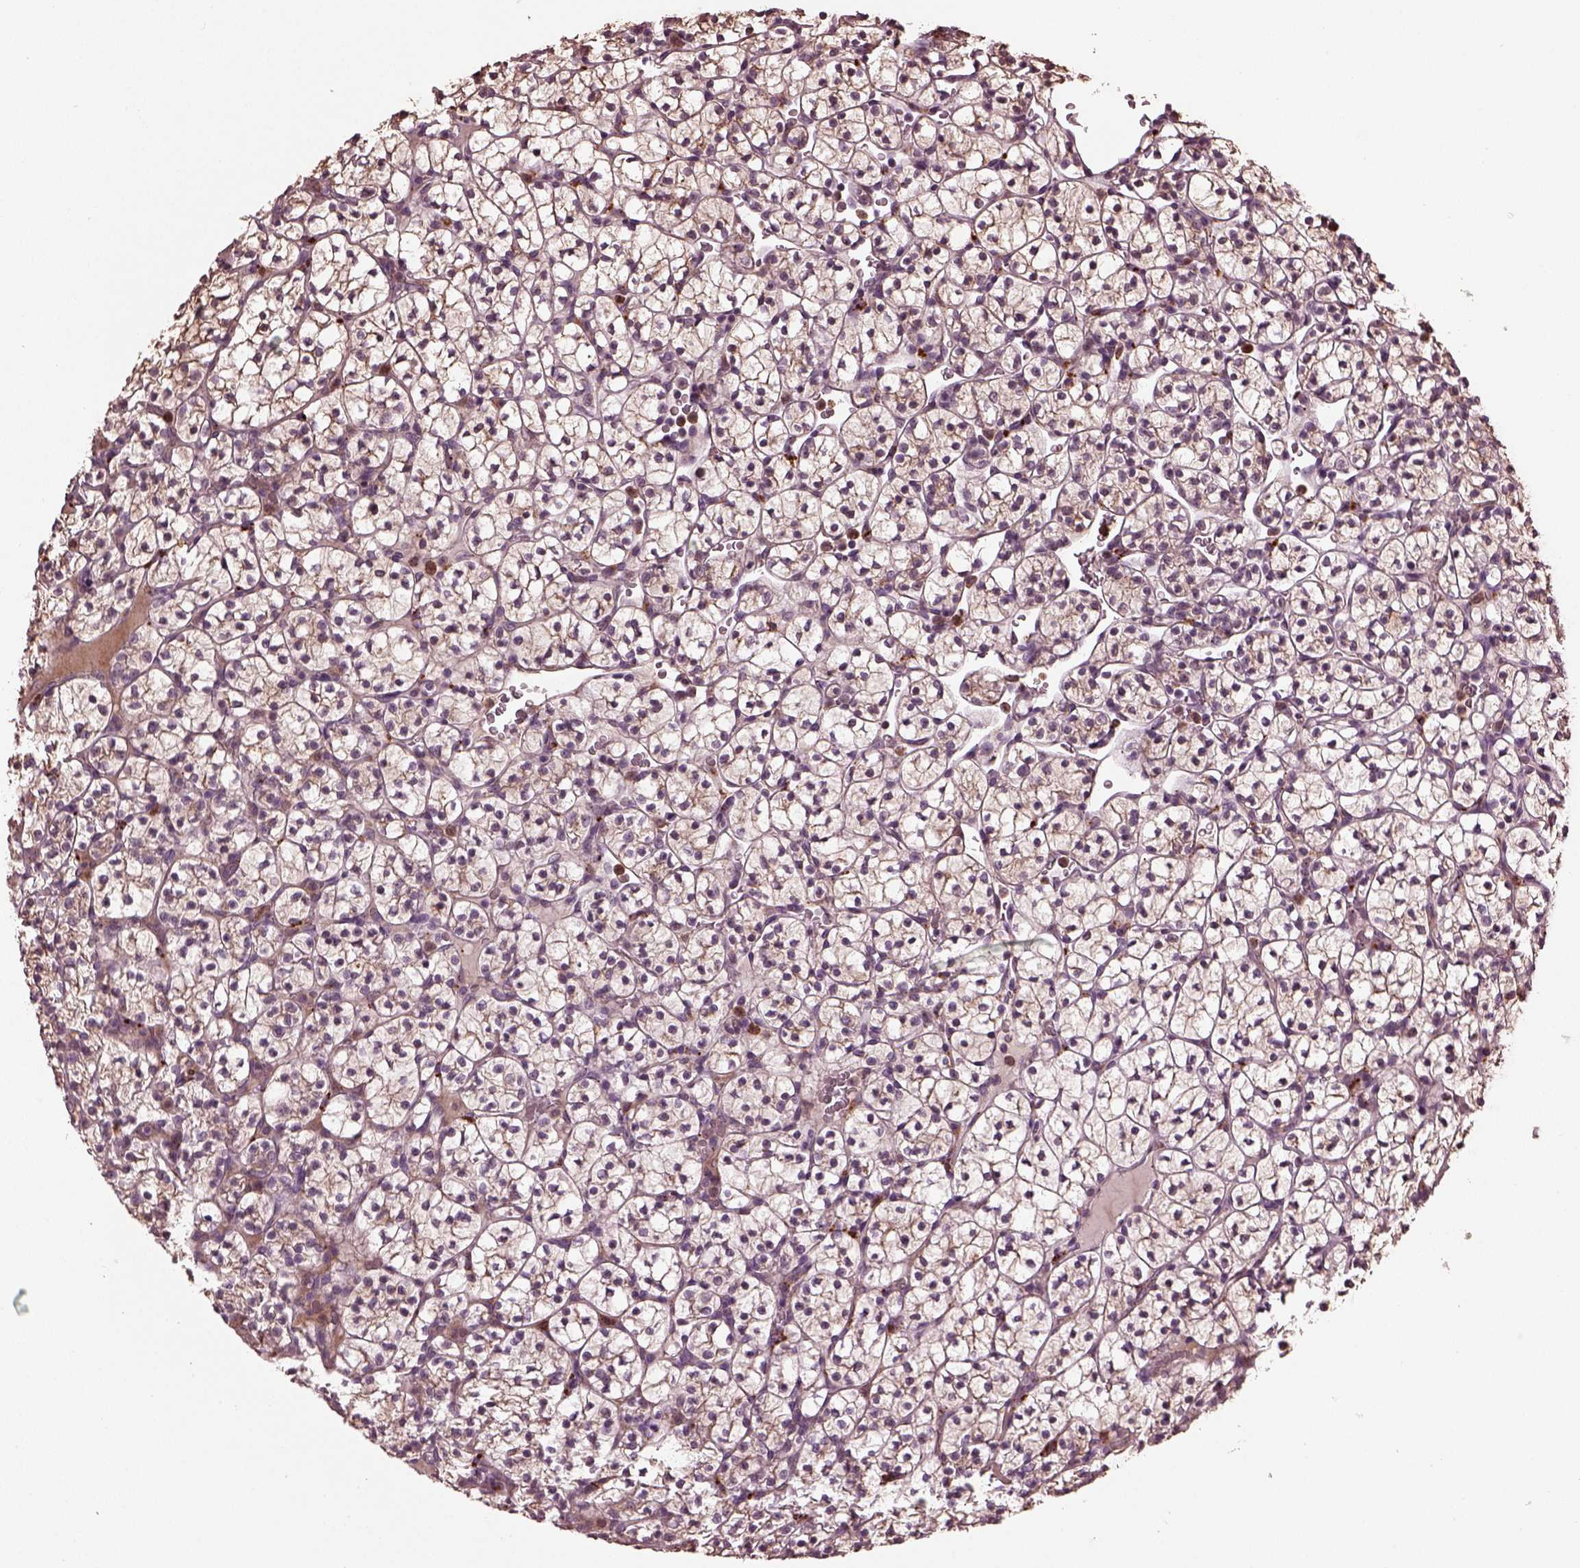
{"staining": {"intensity": "weak", "quantity": ">75%", "location": "cytoplasmic/membranous"}, "tissue": "renal cancer", "cell_type": "Tumor cells", "image_type": "cancer", "snomed": [{"axis": "morphology", "description": "Adenocarcinoma, NOS"}, {"axis": "topography", "description": "Kidney"}], "caption": "Weak cytoplasmic/membranous protein staining is seen in approximately >75% of tumor cells in renal adenocarcinoma. The protein is shown in brown color, while the nuclei are stained blue.", "gene": "RUFY3", "patient": {"sex": "female", "age": 89}}